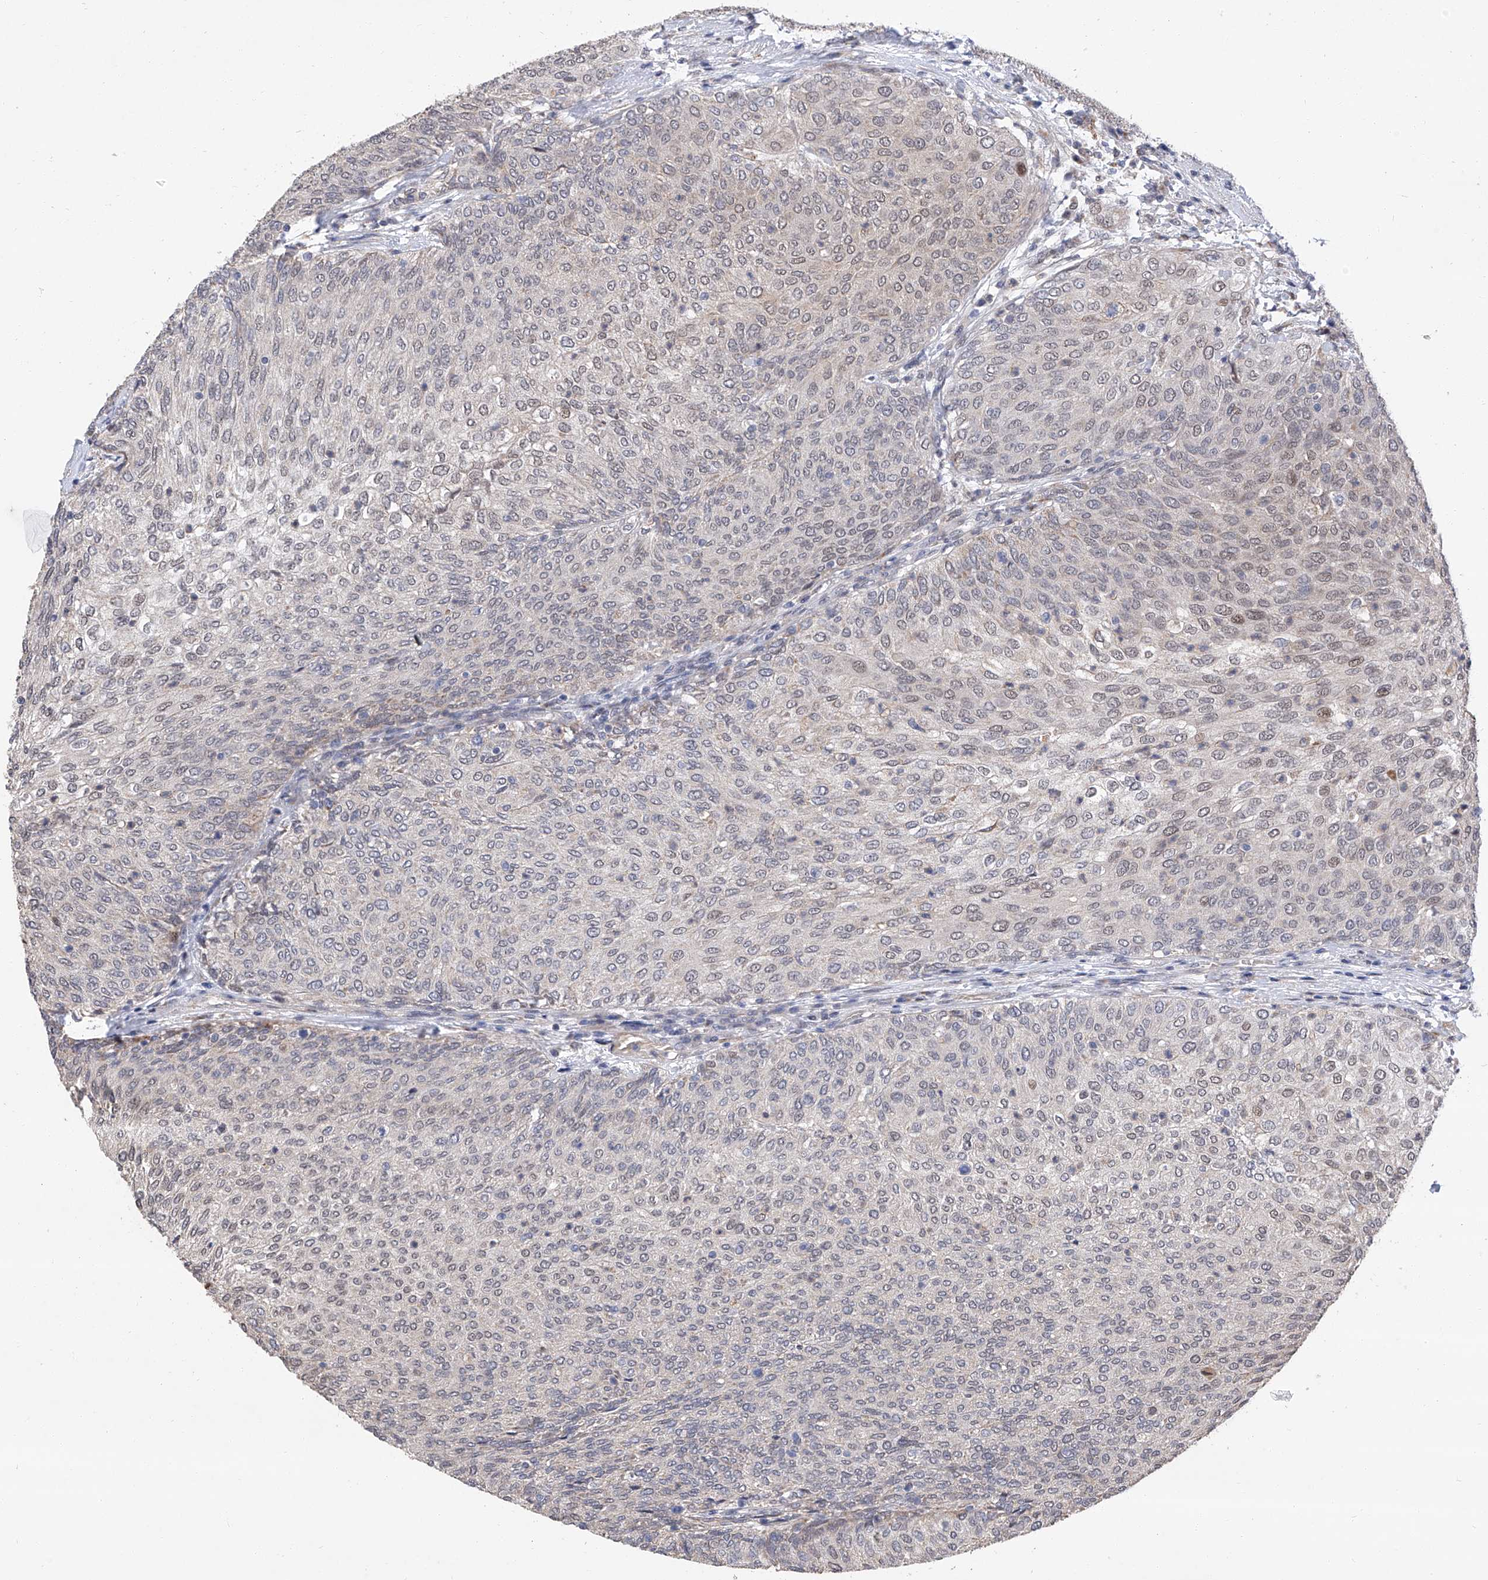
{"staining": {"intensity": "negative", "quantity": "none", "location": "none"}, "tissue": "urothelial cancer", "cell_type": "Tumor cells", "image_type": "cancer", "snomed": [{"axis": "morphology", "description": "Urothelial carcinoma, Low grade"}, {"axis": "topography", "description": "Urinary bladder"}], "caption": "This image is of low-grade urothelial carcinoma stained with immunohistochemistry (IHC) to label a protein in brown with the nuclei are counter-stained blue. There is no expression in tumor cells. (Immunohistochemistry (ihc), brightfield microscopy, high magnification).", "gene": "FARP2", "patient": {"sex": "female", "age": 79}}